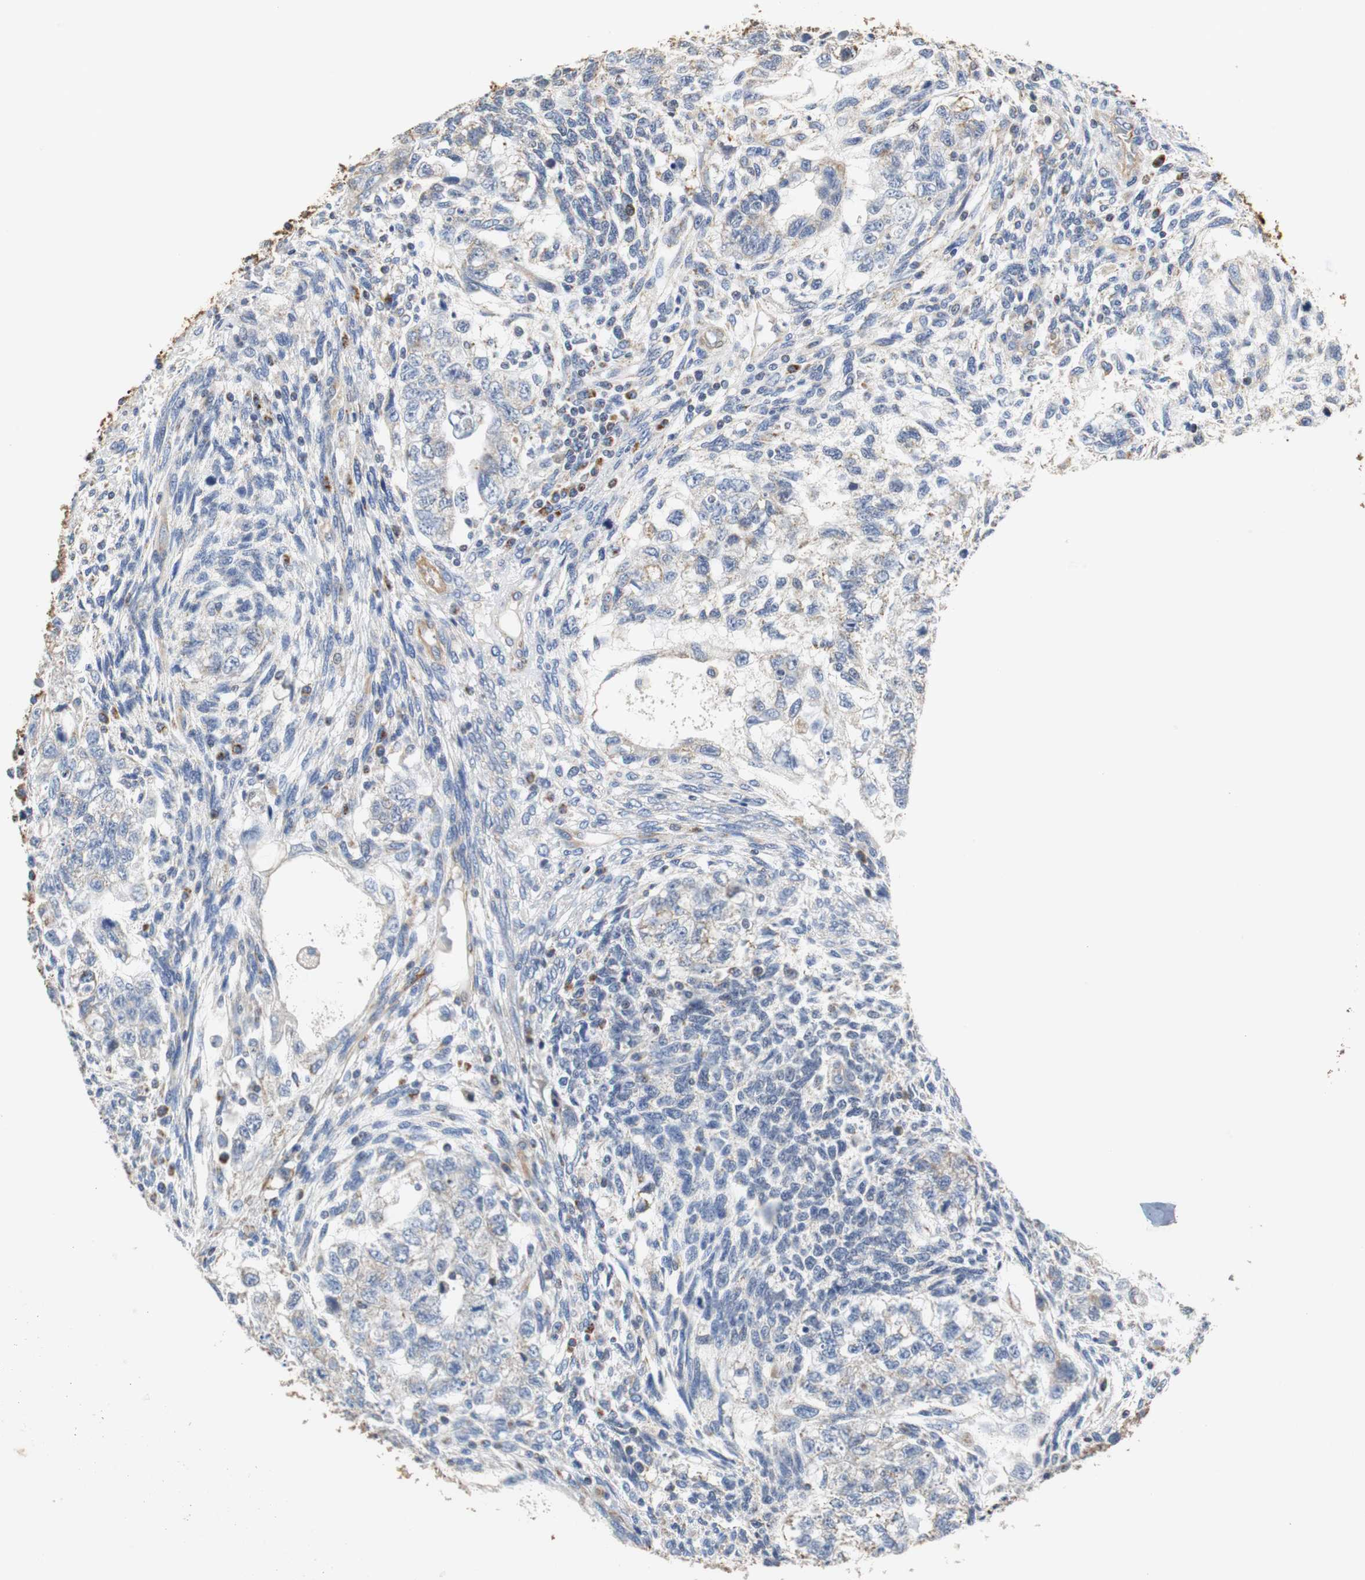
{"staining": {"intensity": "negative", "quantity": "none", "location": "none"}, "tissue": "testis cancer", "cell_type": "Tumor cells", "image_type": "cancer", "snomed": [{"axis": "morphology", "description": "Normal tissue, NOS"}, {"axis": "morphology", "description": "Carcinoma, Embryonal, NOS"}, {"axis": "topography", "description": "Testis"}], "caption": "The immunohistochemistry photomicrograph has no significant staining in tumor cells of testis cancer tissue.", "gene": "PCK1", "patient": {"sex": "male", "age": 36}}